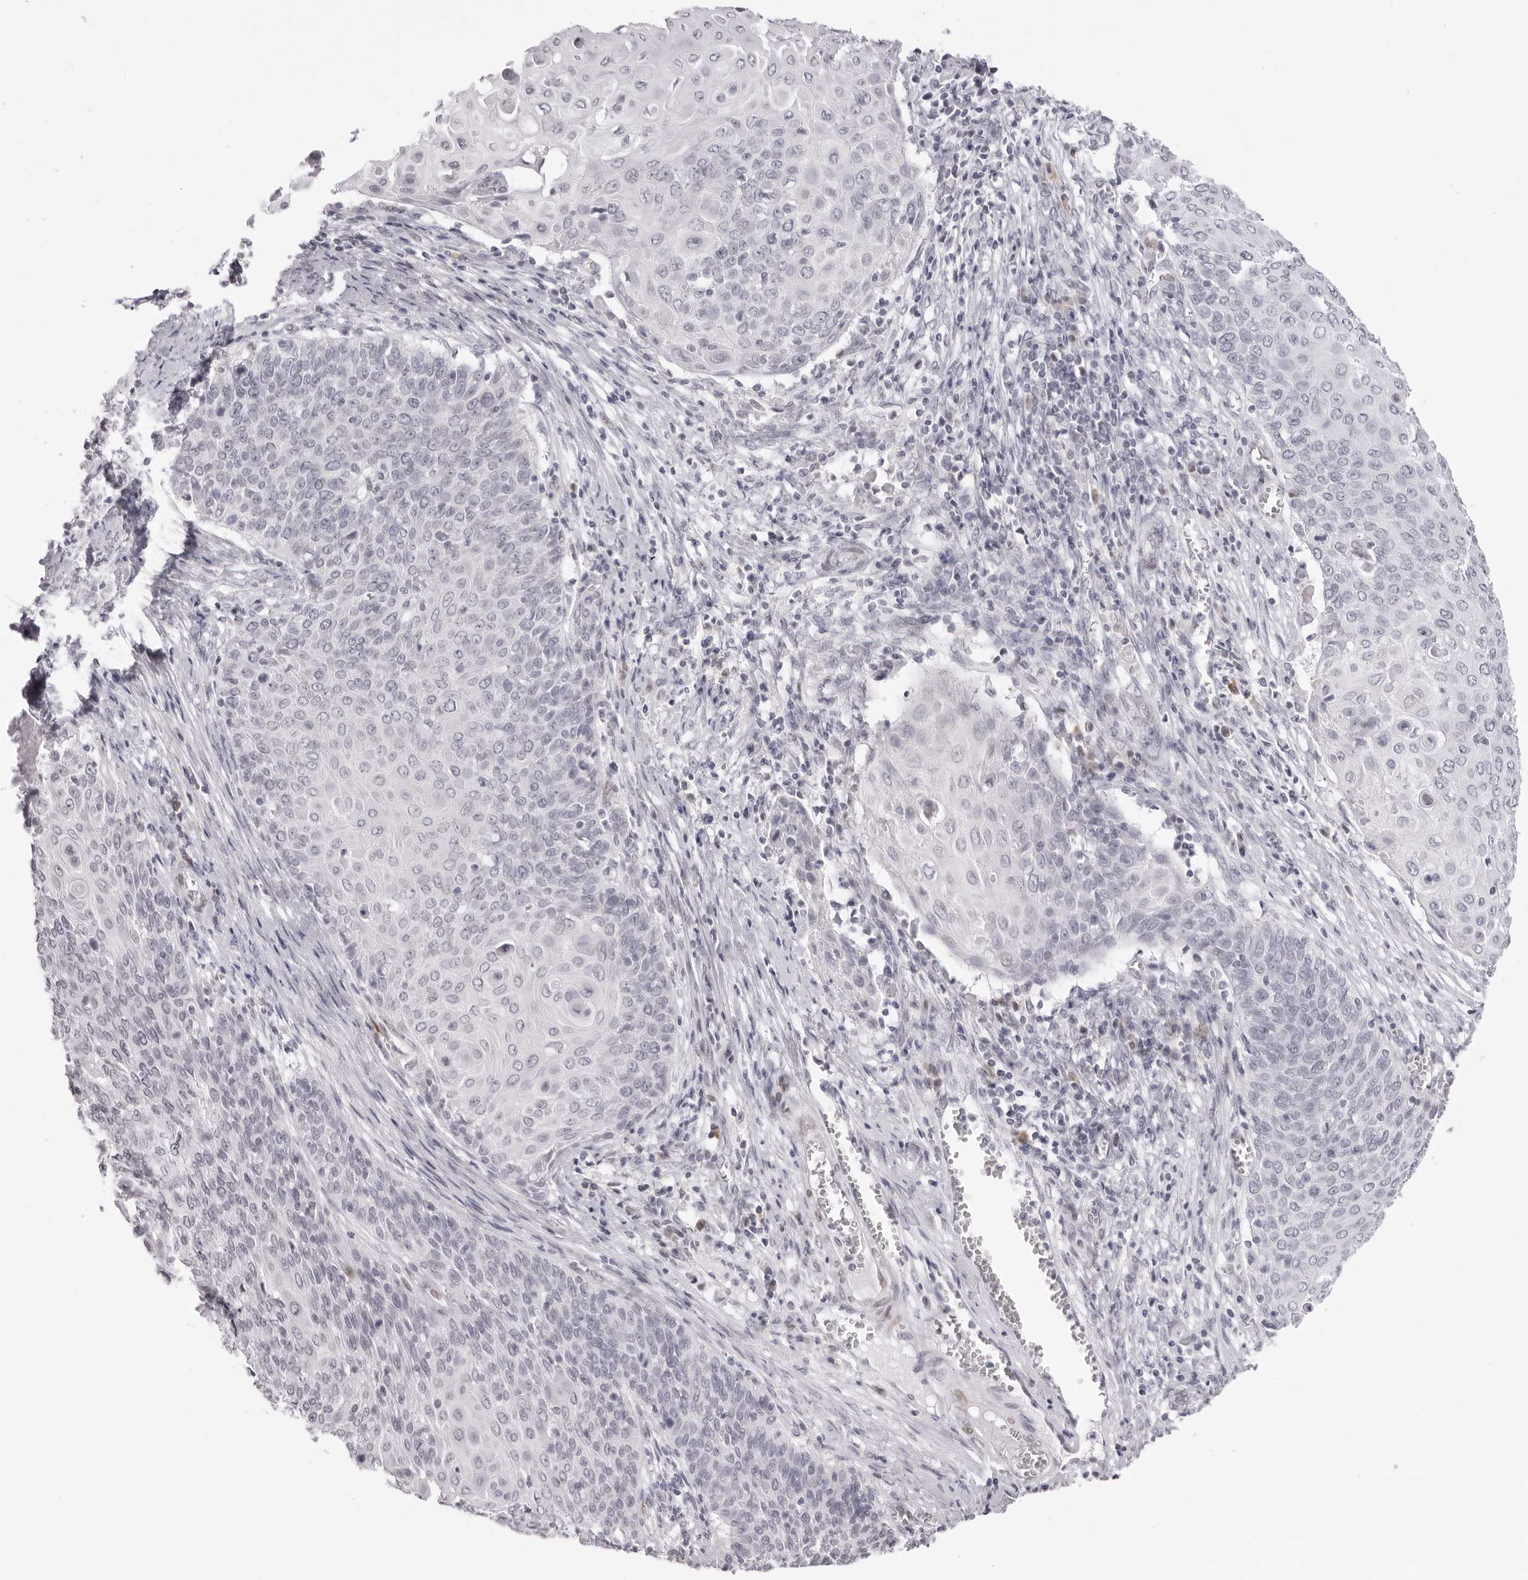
{"staining": {"intensity": "negative", "quantity": "none", "location": "none"}, "tissue": "cervical cancer", "cell_type": "Tumor cells", "image_type": "cancer", "snomed": [{"axis": "morphology", "description": "Squamous cell carcinoma, NOS"}, {"axis": "topography", "description": "Cervix"}], "caption": "This is a photomicrograph of immunohistochemistry (IHC) staining of squamous cell carcinoma (cervical), which shows no positivity in tumor cells. (Brightfield microscopy of DAB (3,3'-diaminobenzidine) immunohistochemistry at high magnification).", "gene": "MAFK", "patient": {"sex": "female", "age": 39}}